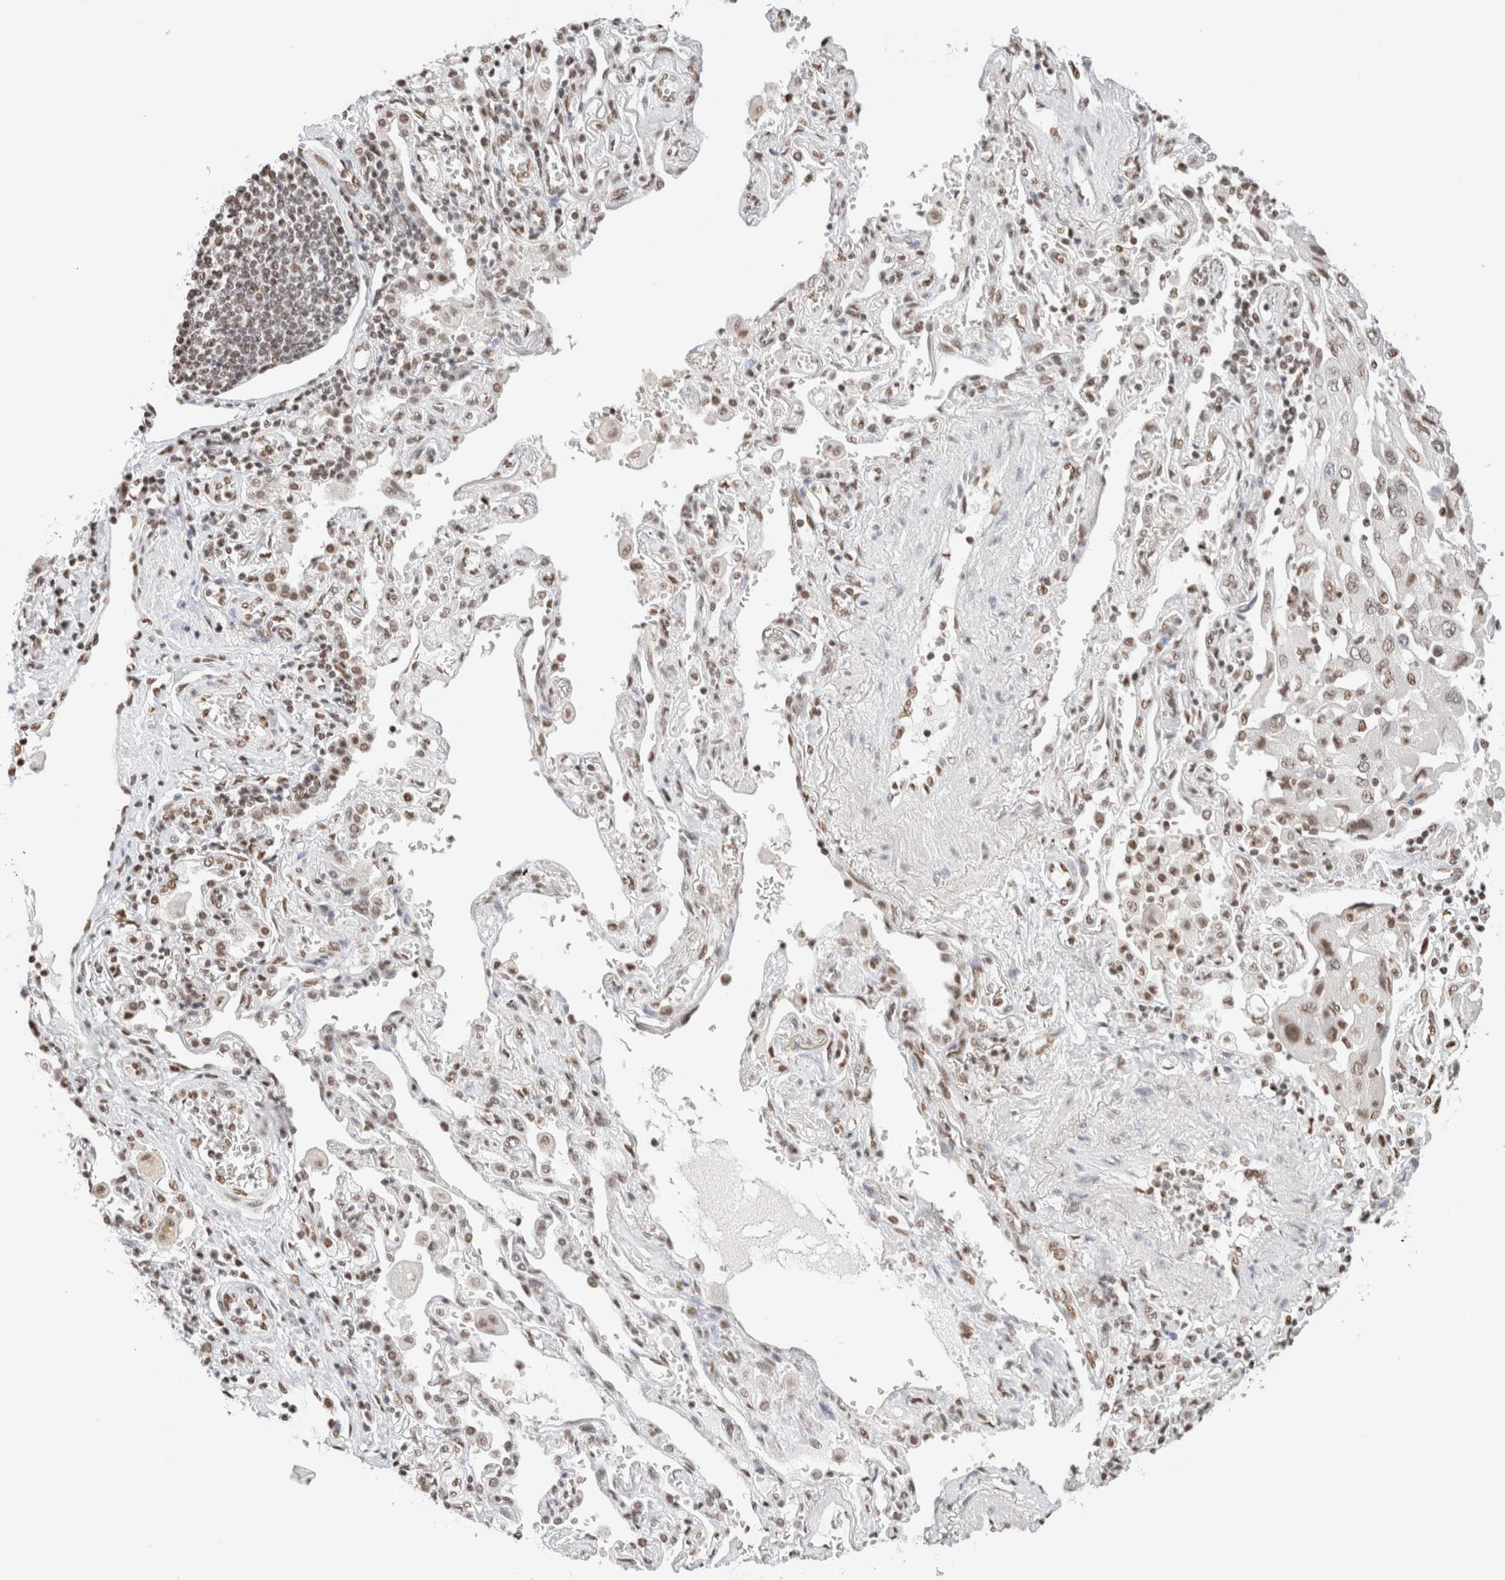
{"staining": {"intensity": "moderate", "quantity": ">75%", "location": "nuclear"}, "tissue": "lung cancer", "cell_type": "Tumor cells", "image_type": "cancer", "snomed": [{"axis": "morphology", "description": "Adenocarcinoma, NOS"}, {"axis": "topography", "description": "Lung"}], "caption": "Protein expression analysis of human adenocarcinoma (lung) reveals moderate nuclear staining in about >75% of tumor cells.", "gene": "SUPT3H", "patient": {"sex": "female", "age": 65}}